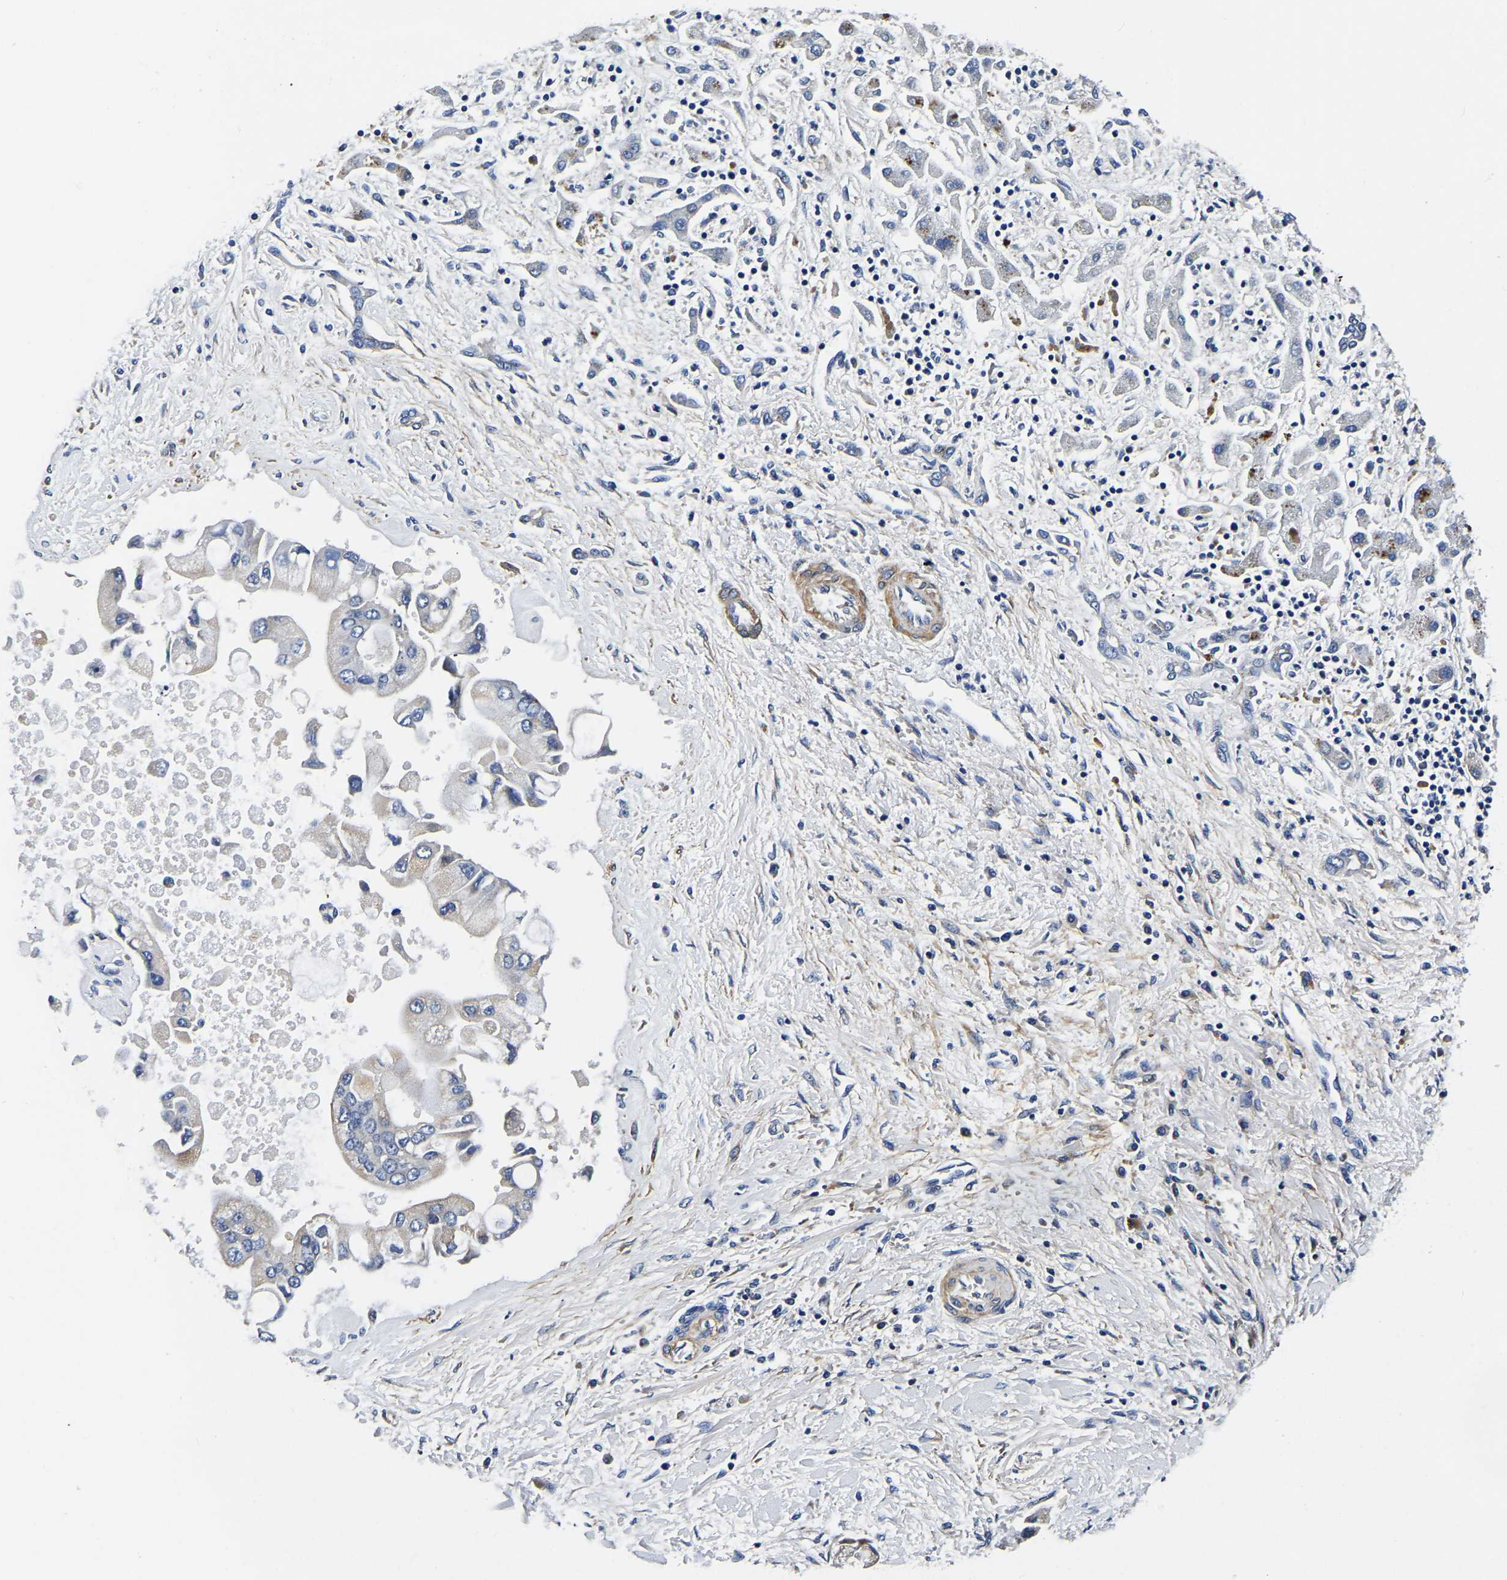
{"staining": {"intensity": "negative", "quantity": "none", "location": "none"}, "tissue": "liver cancer", "cell_type": "Tumor cells", "image_type": "cancer", "snomed": [{"axis": "morphology", "description": "Cholangiocarcinoma"}, {"axis": "topography", "description": "Liver"}], "caption": "An image of liver cancer (cholangiocarcinoma) stained for a protein reveals no brown staining in tumor cells.", "gene": "KCTD17", "patient": {"sex": "male", "age": 50}}